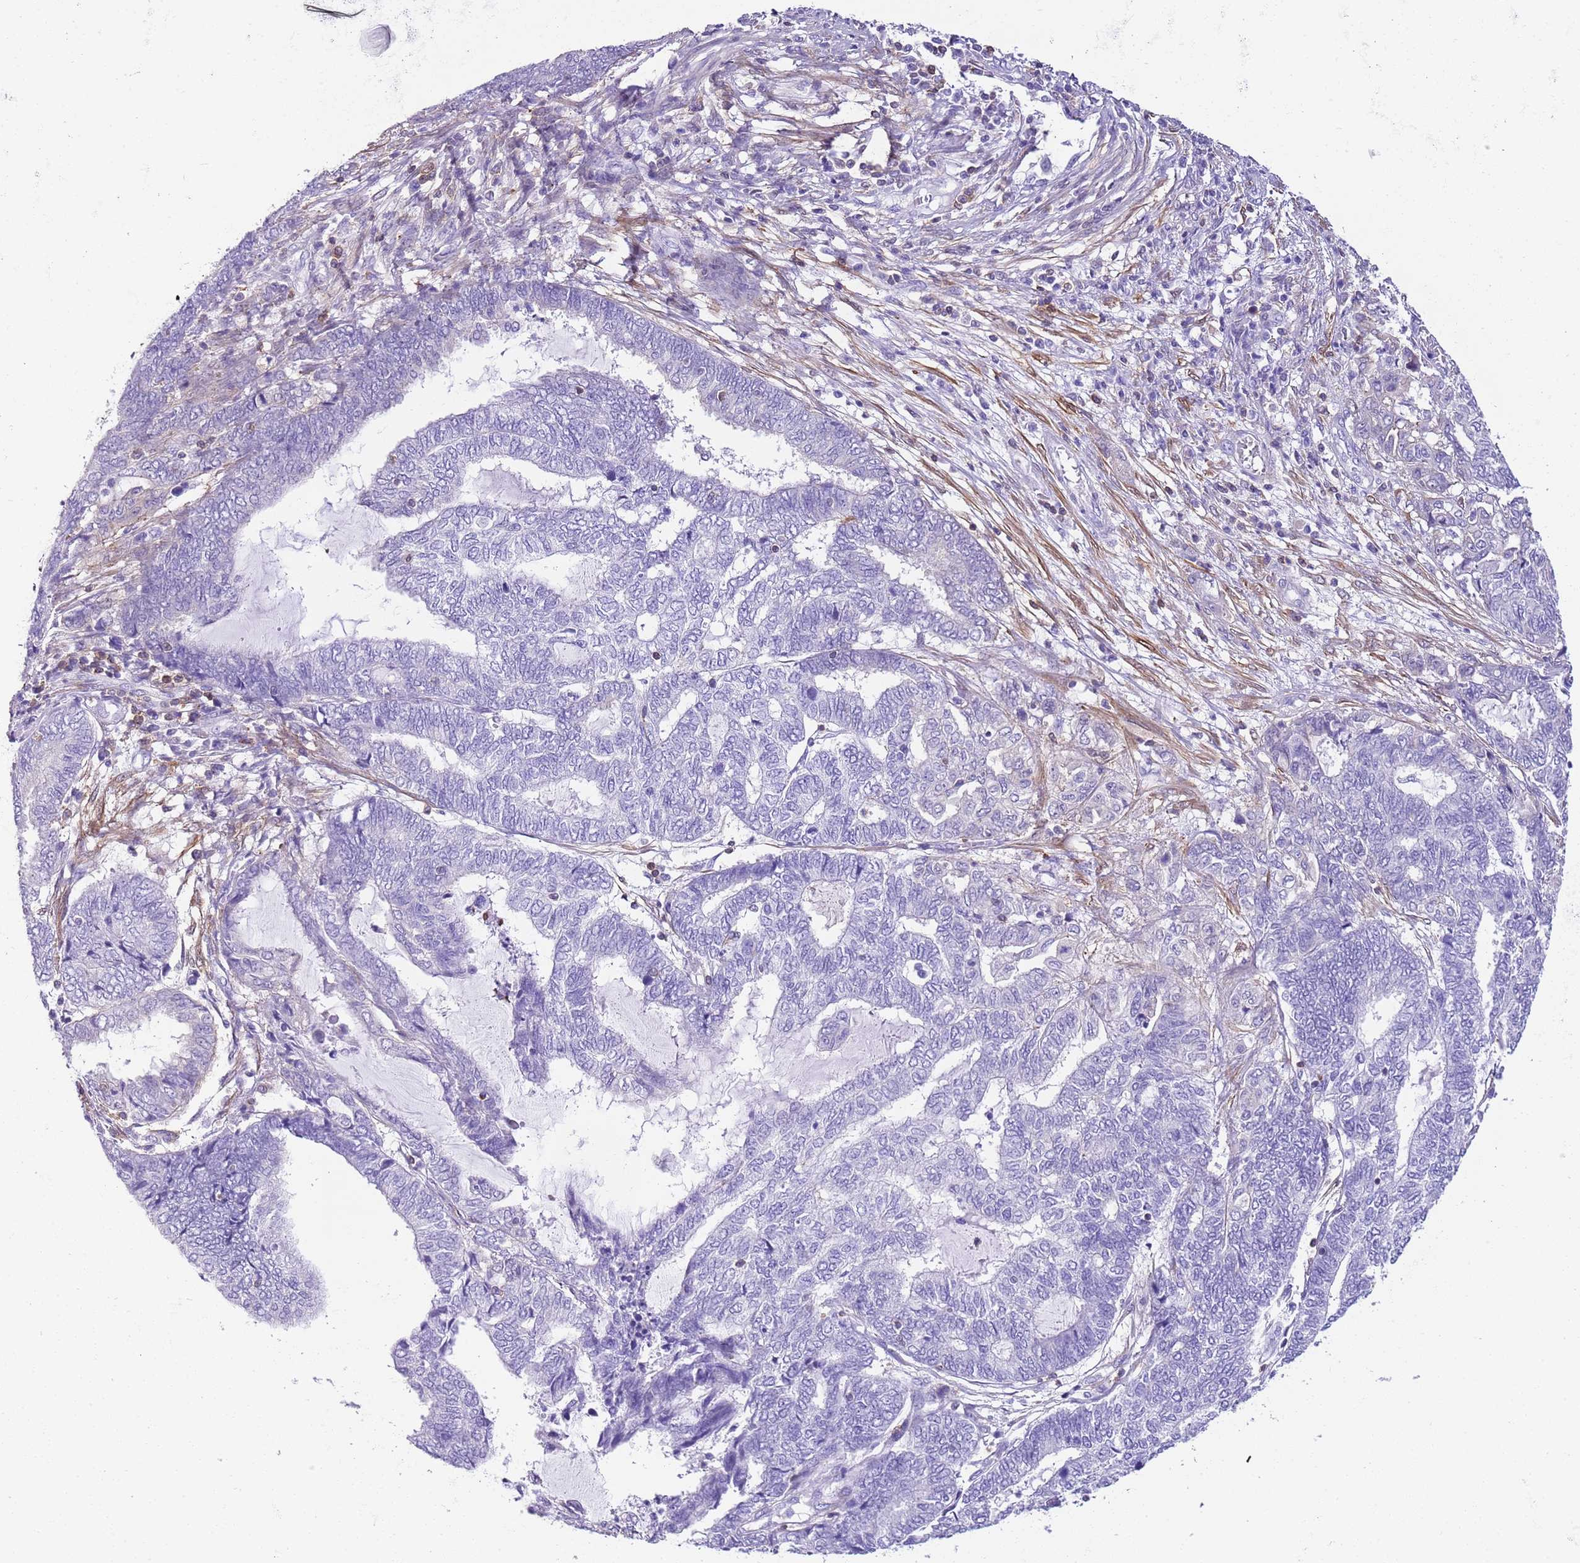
{"staining": {"intensity": "negative", "quantity": "none", "location": "none"}, "tissue": "endometrial cancer", "cell_type": "Tumor cells", "image_type": "cancer", "snomed": [{"axis": "morphology", "description": "Adenocarcinoma, NOS"}, {"axis": "topography", "description": "Uterus"}, {"axis": "topography", "description": "Endometrium"}], "caption": "Protein analysis of endometrial adenocarcinoma exhibits no significant expression in tumor cells.", "gene": "CNN2", "patient": {"sex": "female", "age": 70}}